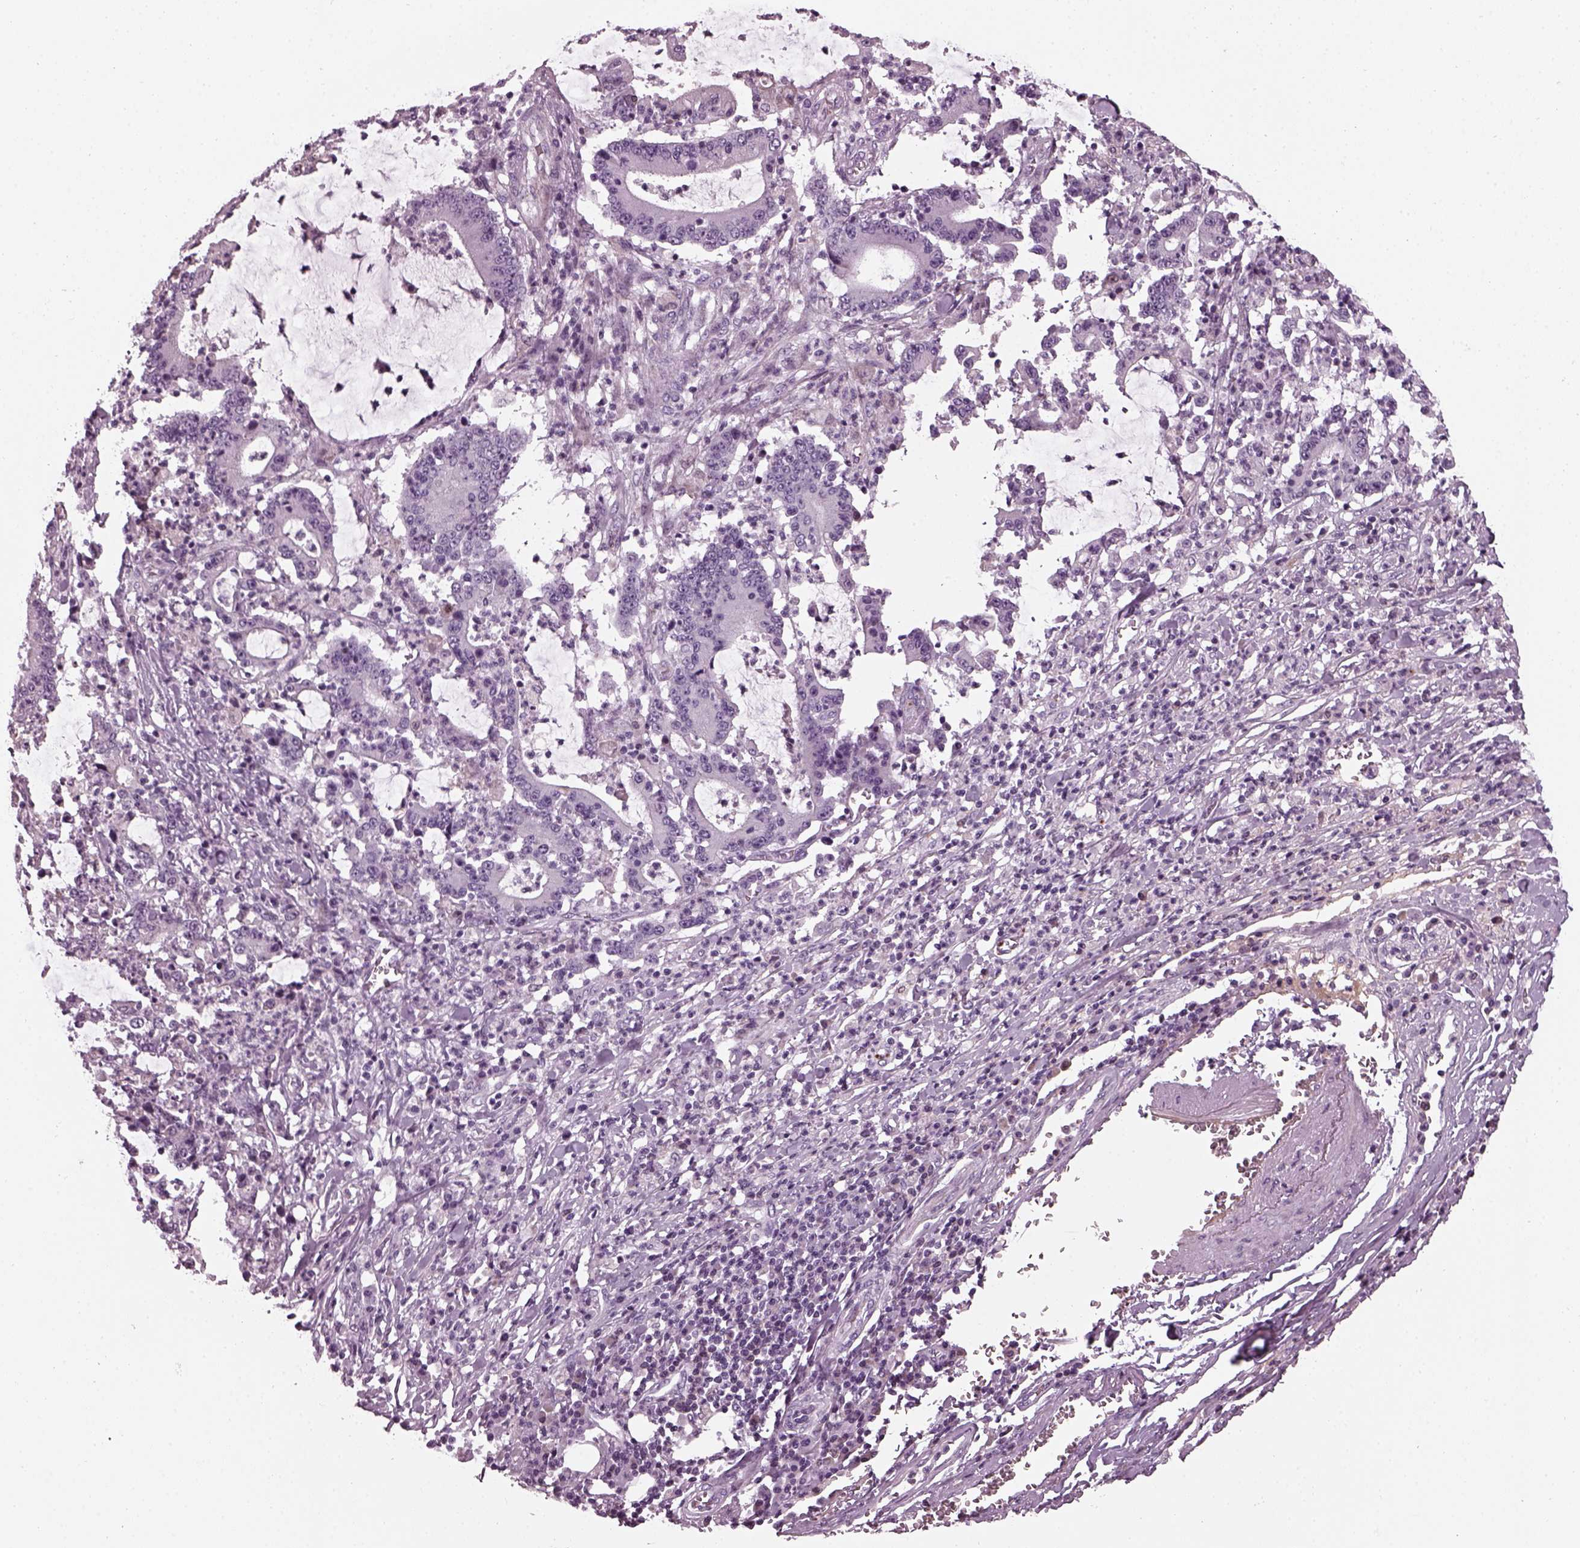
{"staining": {"intensity": "negative", "quantity": "none", "location": "none"}, "tissue": "stomach cancer", "cell_type": "Tumor cells", "image_type": "cancer", "snomed": [{"axis": "morphology", "description": "Adenocarcinoma, NOS"}, {"axis": "topography", "description": "Stomach, upper"}], "caption": "The photomicrograph demonstrates no staining of tumor cells in stomach cancer.", "gene": "DPYSL5", "patient": {"sex": "male", "age": 68}}